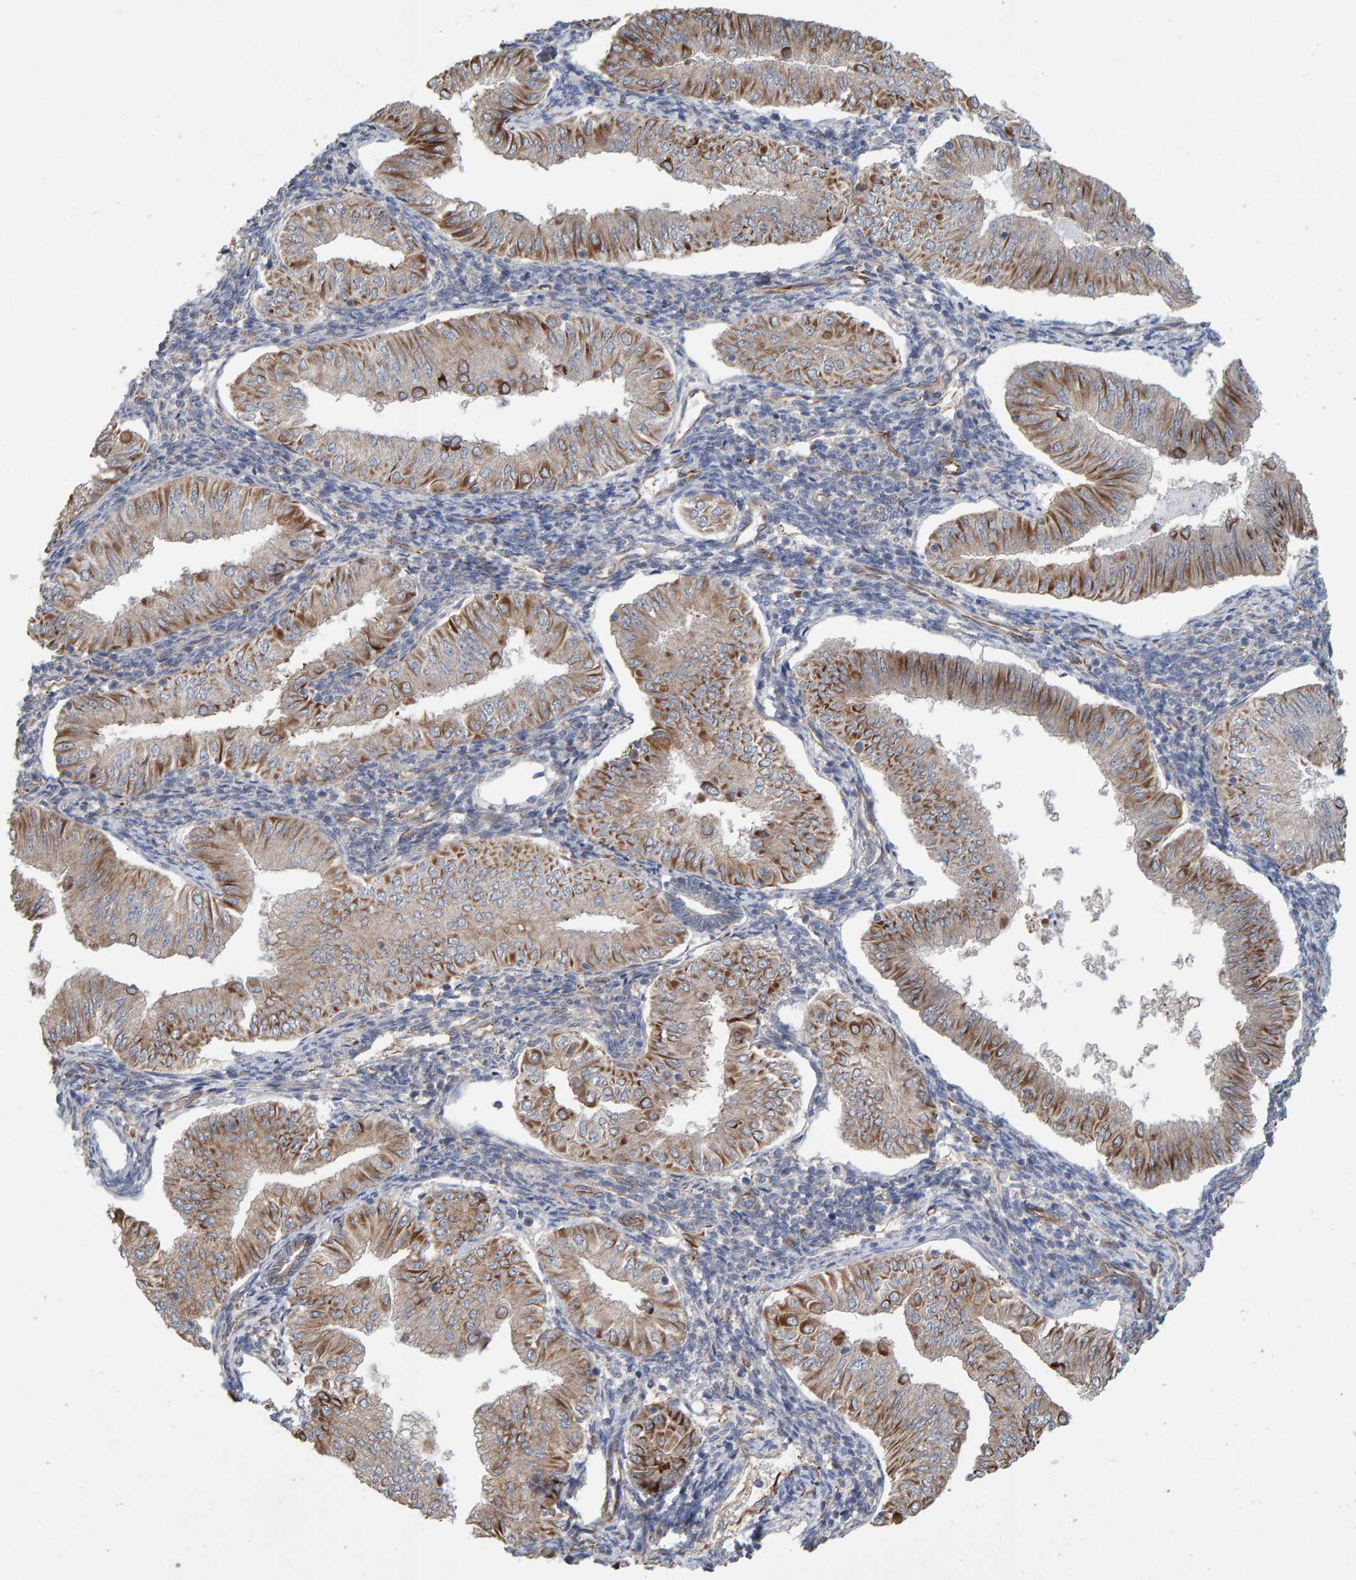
{"staining": {"intensity": "moderate", "quantity": ">75%", "location": "cytoplasmic/membranous"}, "tissue": "endometrial cancer", "cell_type": "Tumor cells", "image_type": "cancer", "snomed": [{"axis": "morphology", "description": "Normal tissue, NOS"}, {"axis": "morphology", "description": "Adenocarcinoma, NOS"}, {"axis": "topography", "description": "Endometrium"}], "caption": "About >75% of tumor cells in human adenocarcinoma (endometrial) show moderate cytoplasmic/membranous protein staining as visualized by brown immunohistochemical staining.", "gene": "ZNF347", "patient": {"sex": "female", "age": 53}}